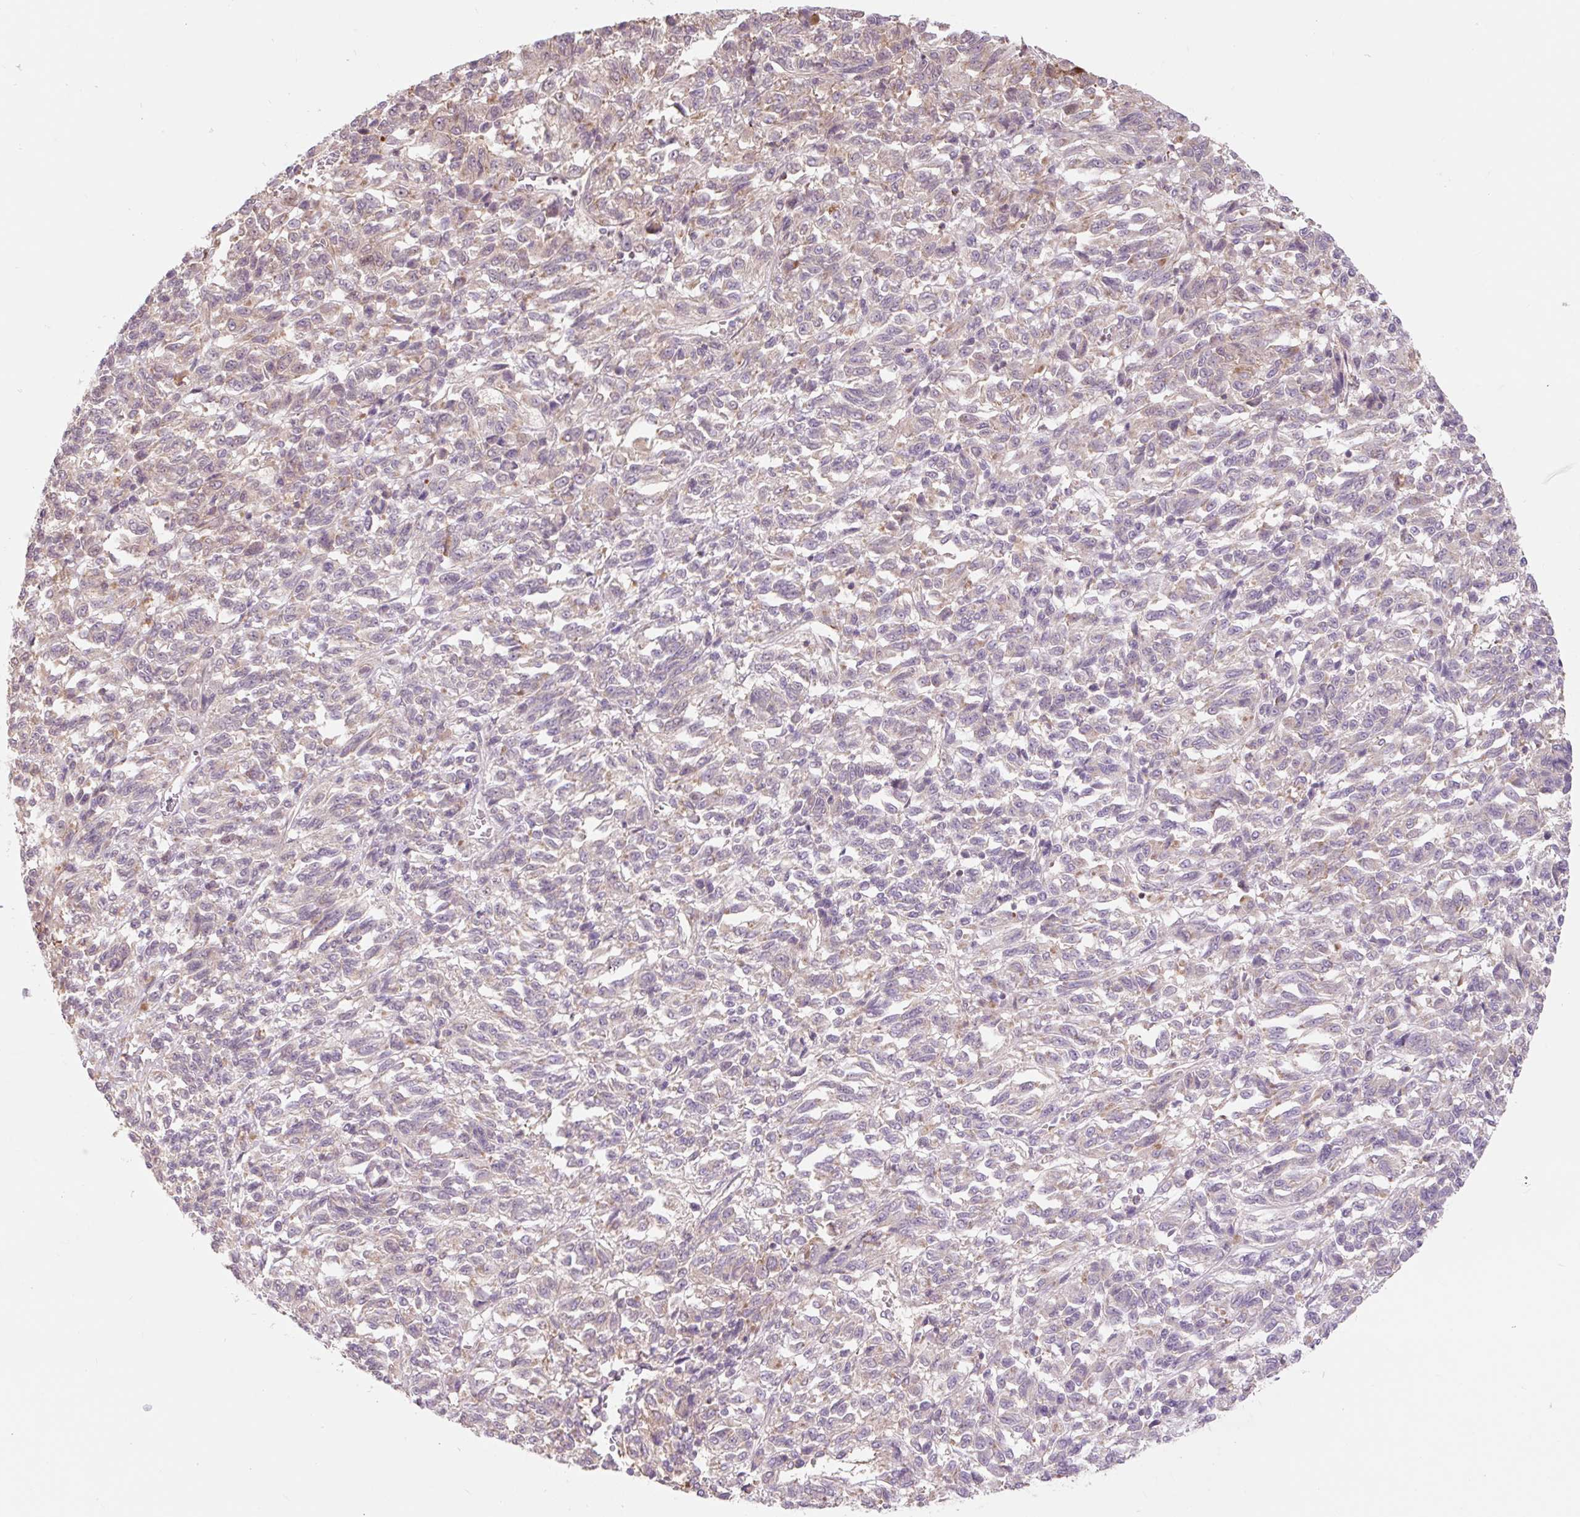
{"staining": {"intensity": "negative", "quantity": "none", "location": "none"}, "tissue": "melanoma", "cell_type": "Tumor cells", "image_type": "cancer", "snomed": [{"axis": "morphology", "description": "Malignant melanoma, Metastatic site"}, {"axis": "topography", "description": "Lung"}], "caption": "This histopathology image is of melanoma stained with immunohistochemistry (IHC) to label a protein in brown with the nuclei are counter-stained blue. There is no expression in tumor cells.", "gene": "EMC10", "patient": {"sex": "male", "age": 64}}